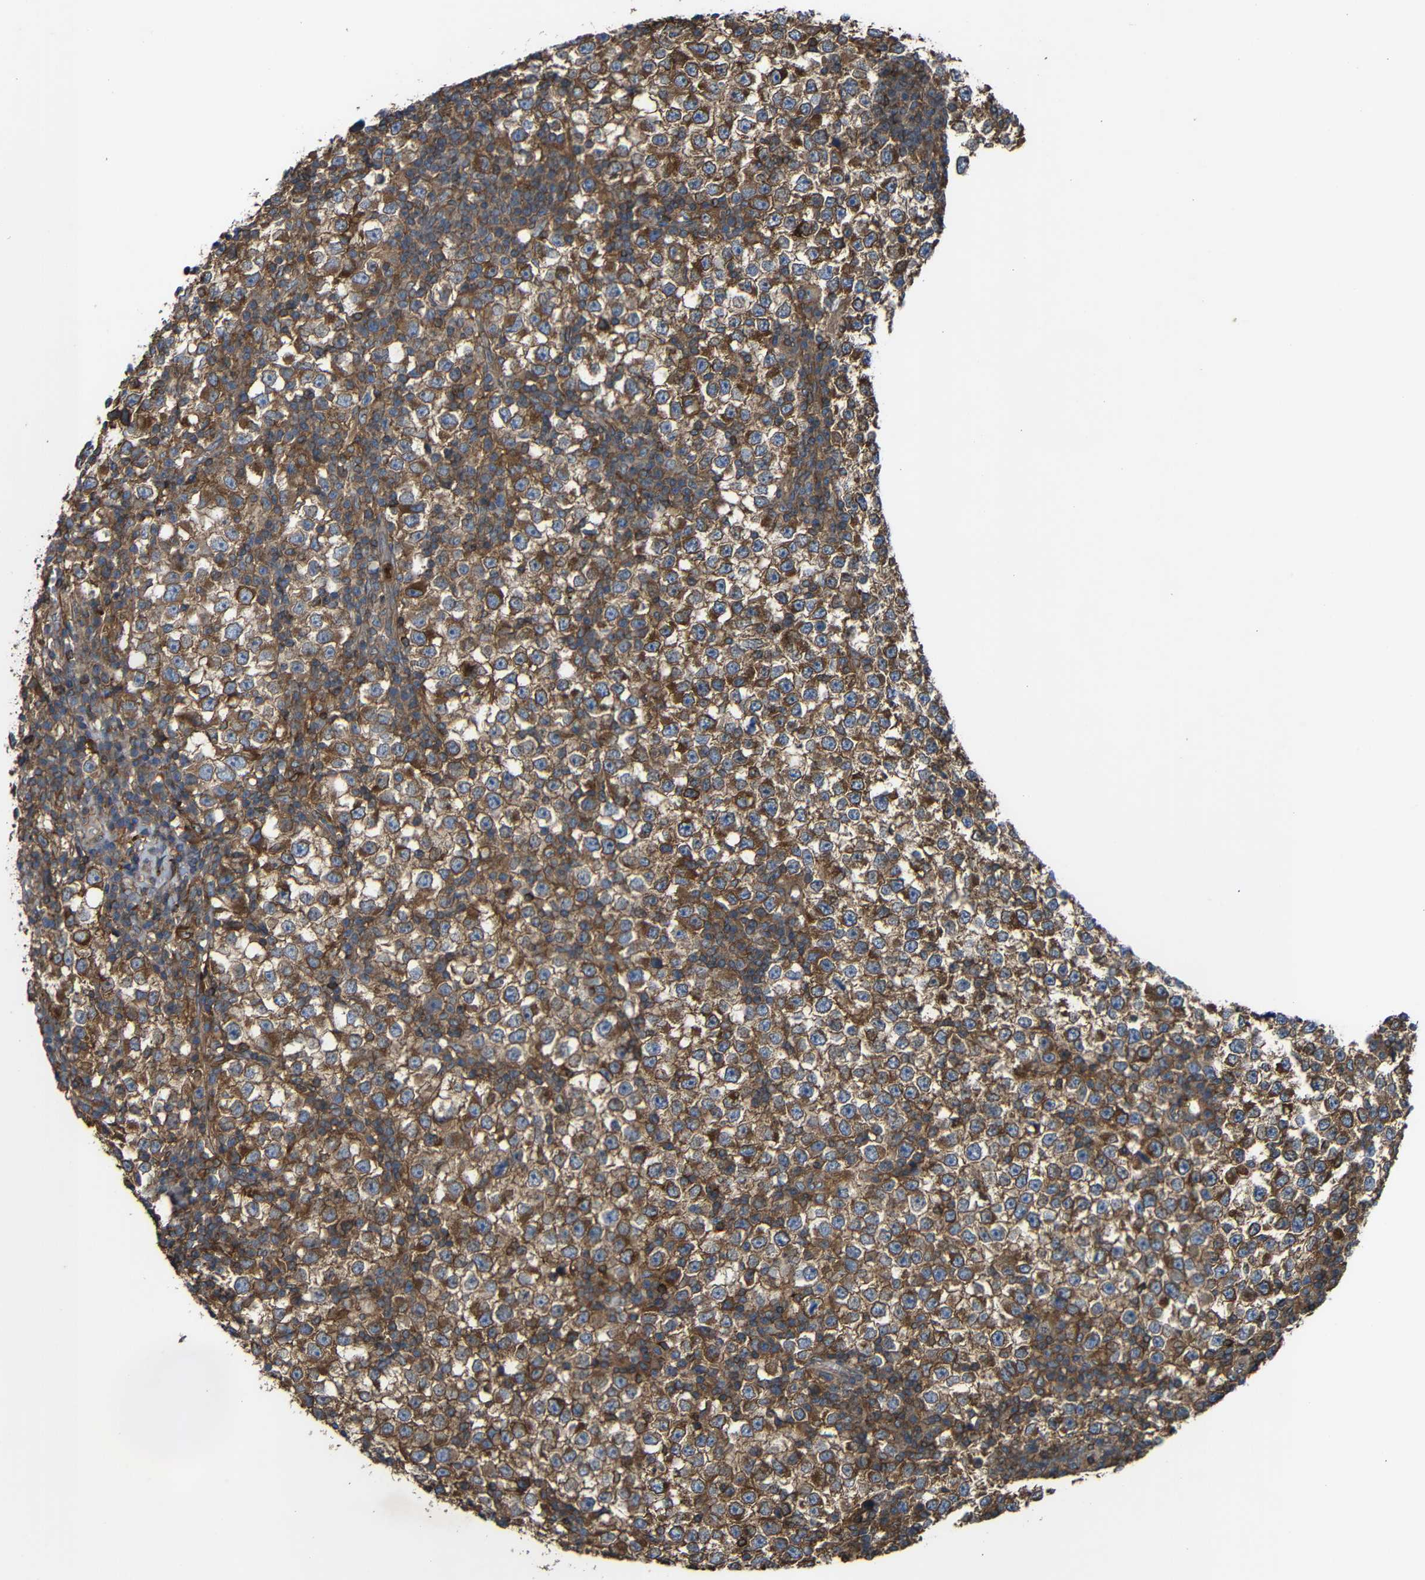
{"staining": {"intensity": "moderate", "quantity": ">75%", "location": "cytoplasmic/membranous"}, "tissue": "testis cancer", "cell_type": "Tumor cells", "image_type": "cancer", "snomed": [{"axis": "morphology", "description": "Seminoma, NOS"}, {"axis": "topography", "description": "Testis"}], "caption": "This histopathology image displays immunohistochemistry (IHC) staining of human testis cancer, with medium moderate cytoplasmic/membranous positivity in about >75% of tumor cells.", "gene": "TREM2", "patient": {"sex": "male", "age": 65}}